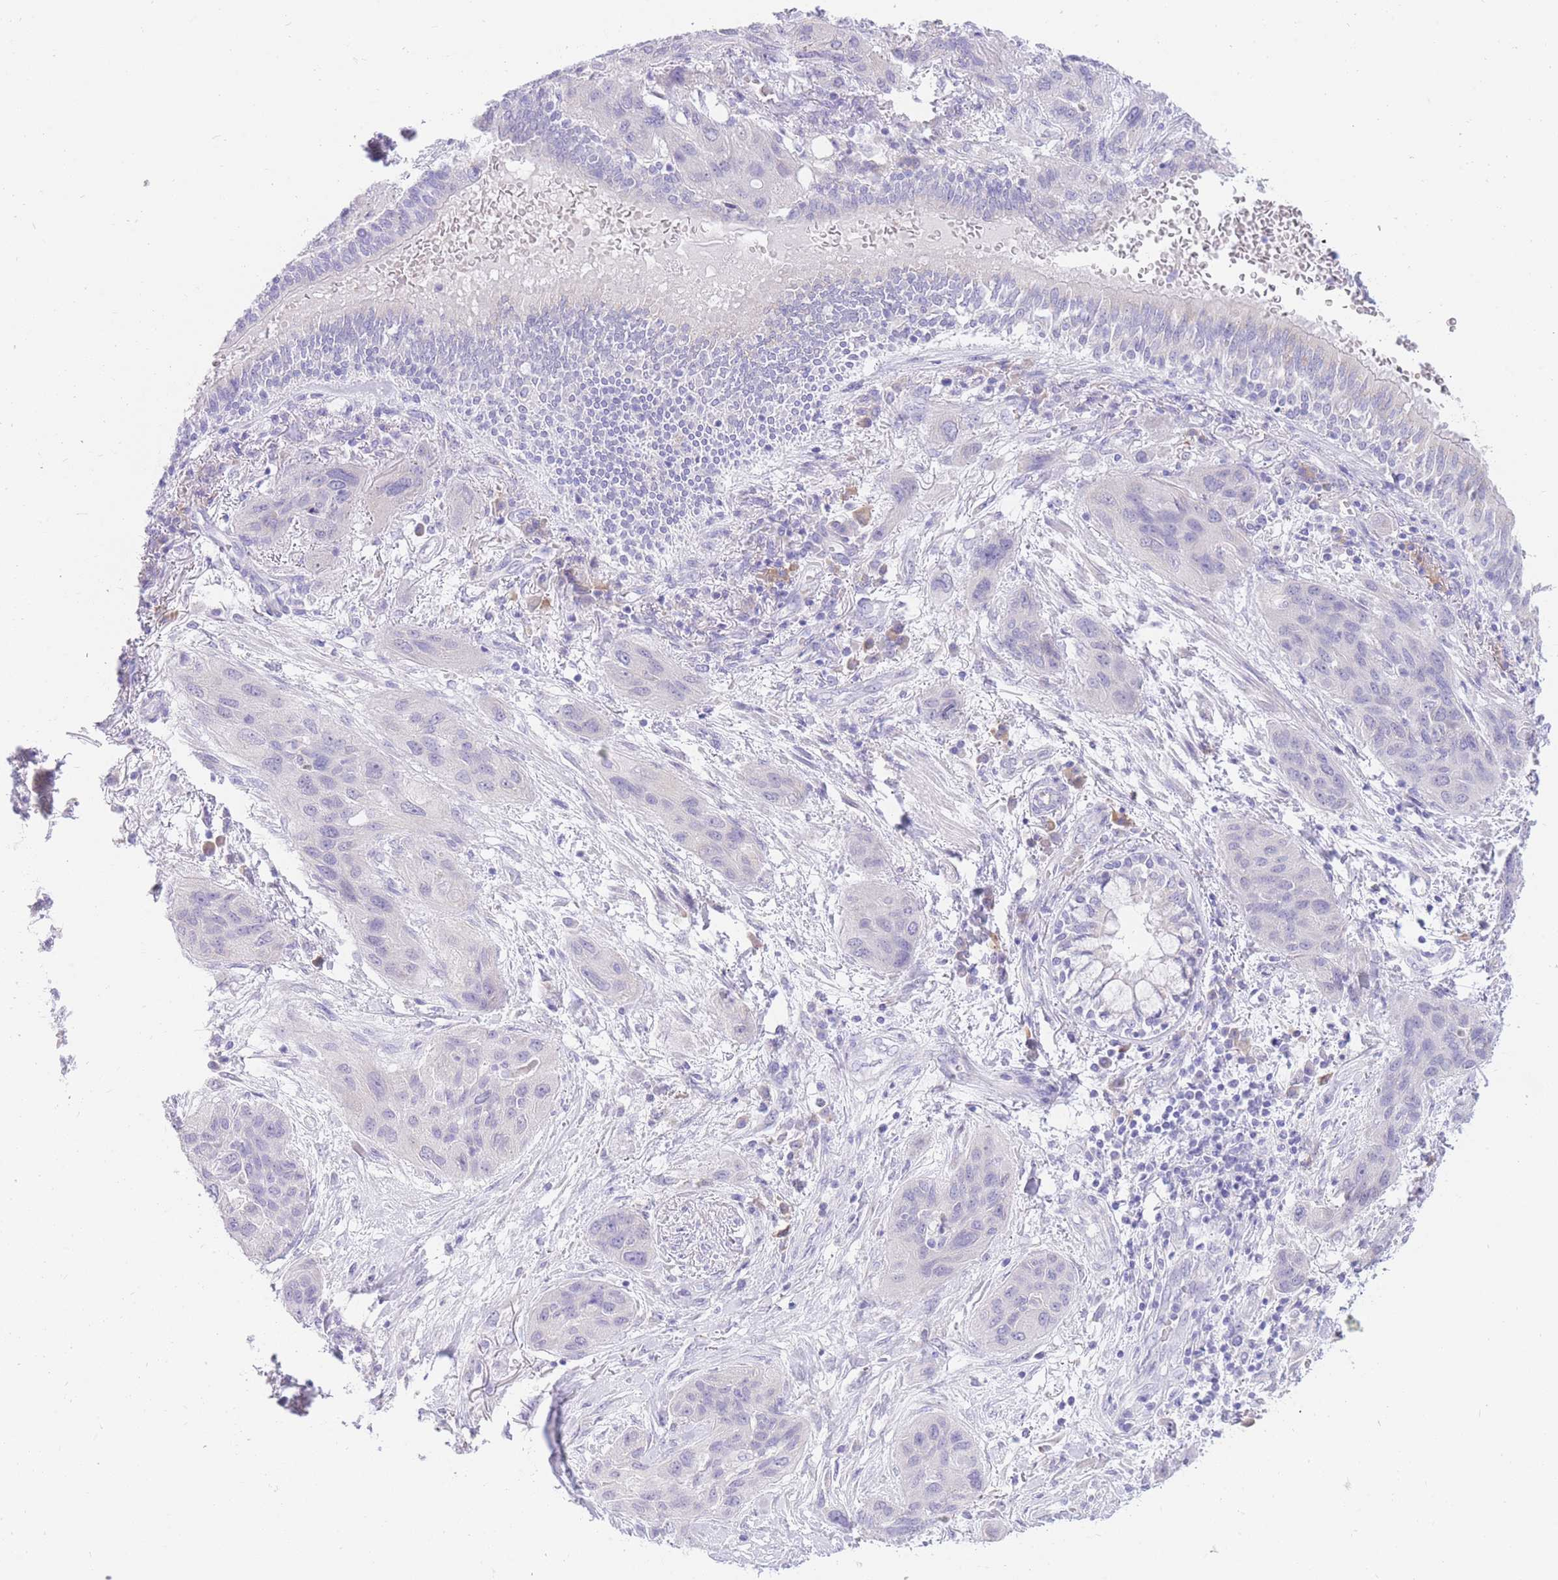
{"staining": {"intensity": "negative", "quantity": "none", "location": "none"}, "tissue": "lung cancer", "cell_type": "Tumor cells", "image_type": "cancer", "snomed": [{"axis": "morphology", "description": "Squamous cell carcinoma, NOS"}, {"axis": "topography", "description": "Lung"}], "caption": "Human lung cancer (squamous cell carcinoma) stained for a protein using immunohistochemistry (IHC) displays no positivity in tumor cells.", "gene": "SSUH2", "patient": {"sex": "female", "age": 70}}